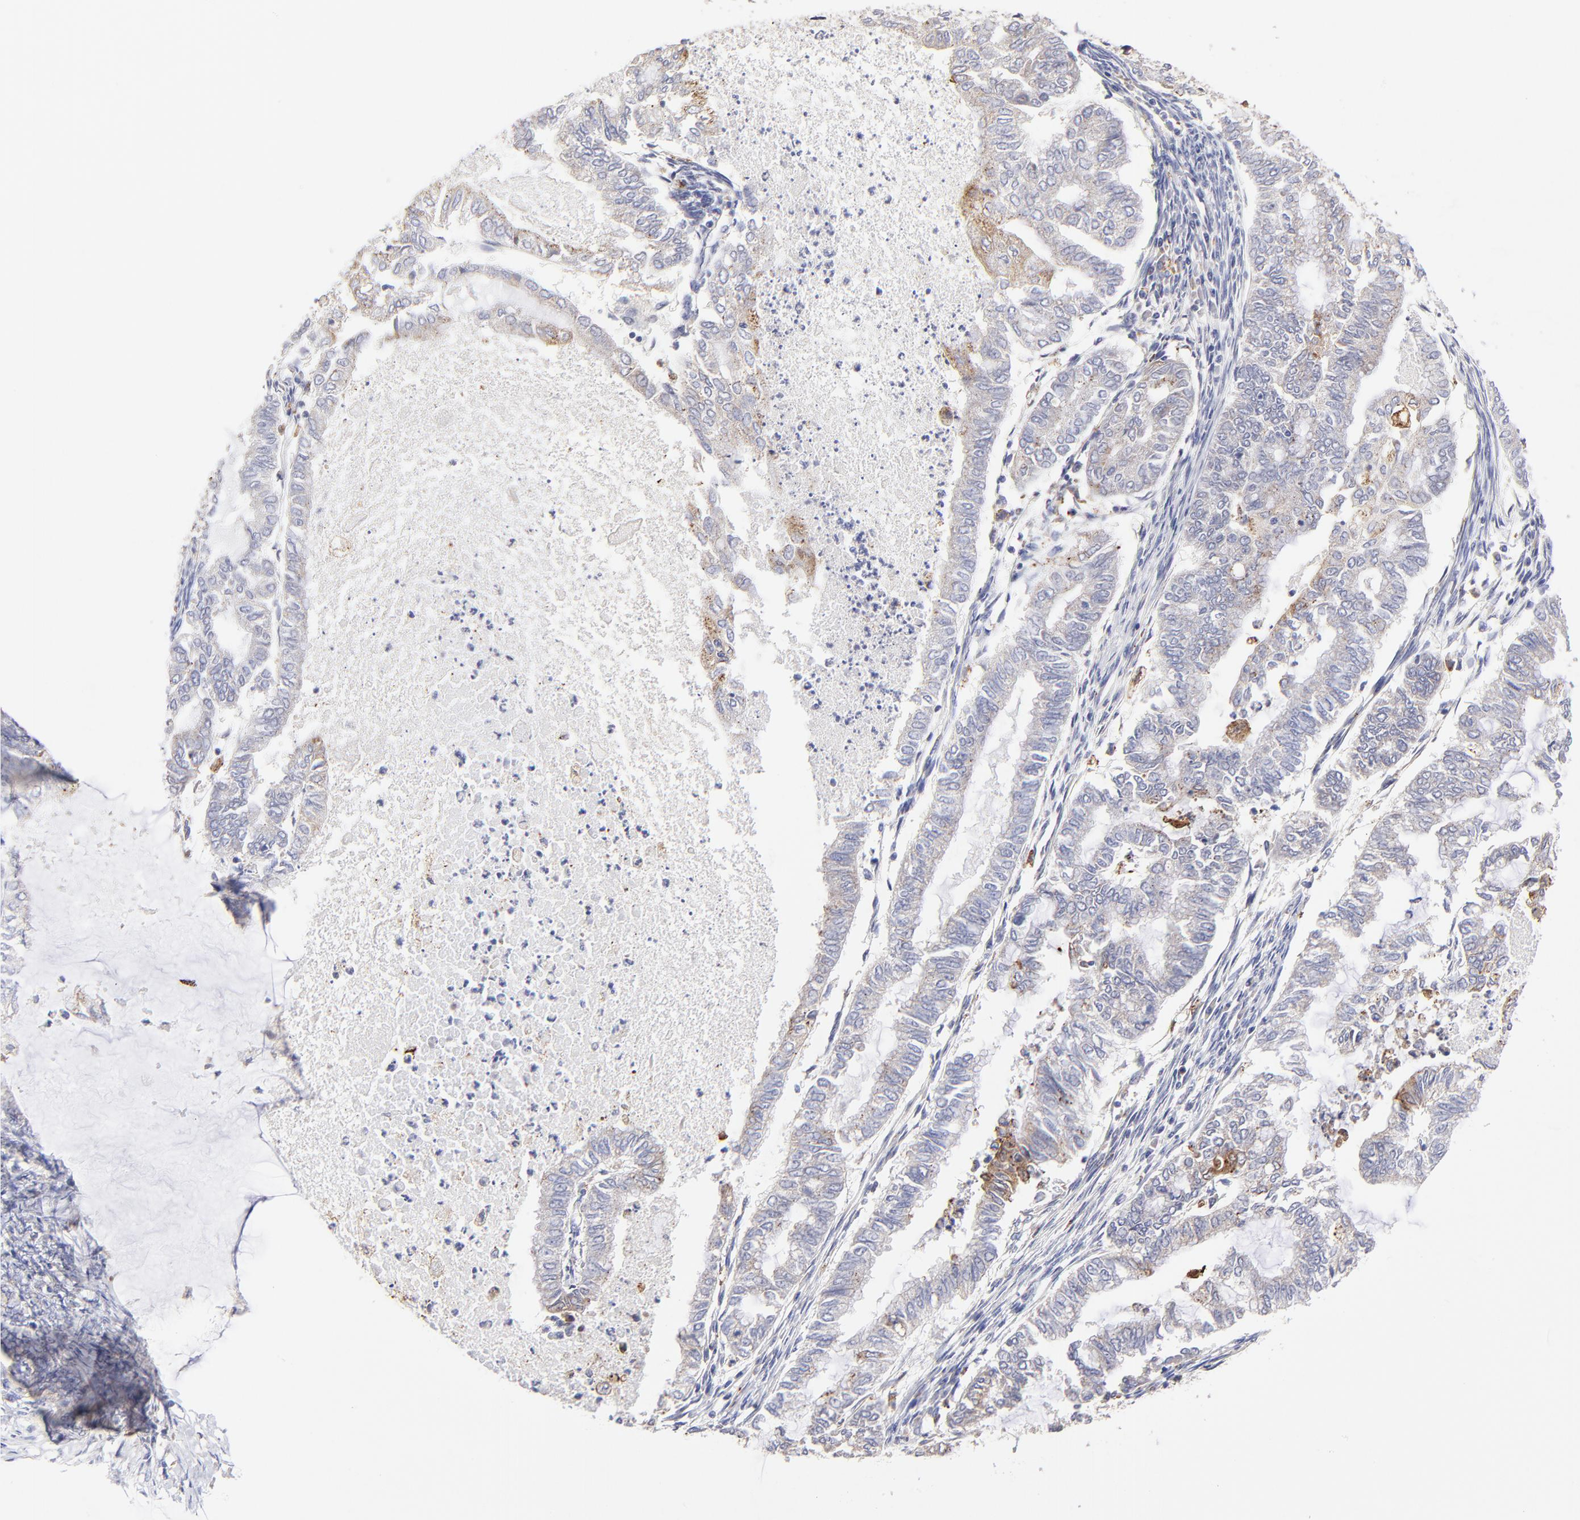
{"staining": {"intensity": "weak", "quantity": "<25%", "location": "cytoplasmic/membranous"}, "tissue": "endometrial cancer", "cell_type": "Tumor cells", "image_type": "cancer", "snomed": [{"axis": "morphology", "description": "Adenocarcinoma, NOS"}, {"axis": "topography", "description": "Endometrium"}], "caption": "High magnification brightfield microscopy of endometrial cancer (adenocarcinoma) stained with DAB (brown) and counterstained with hematoxylin (blue): tumor cells show no significant expression.", "gene": "GCSAM", "patient": {"sex": "female", "age": 79}}